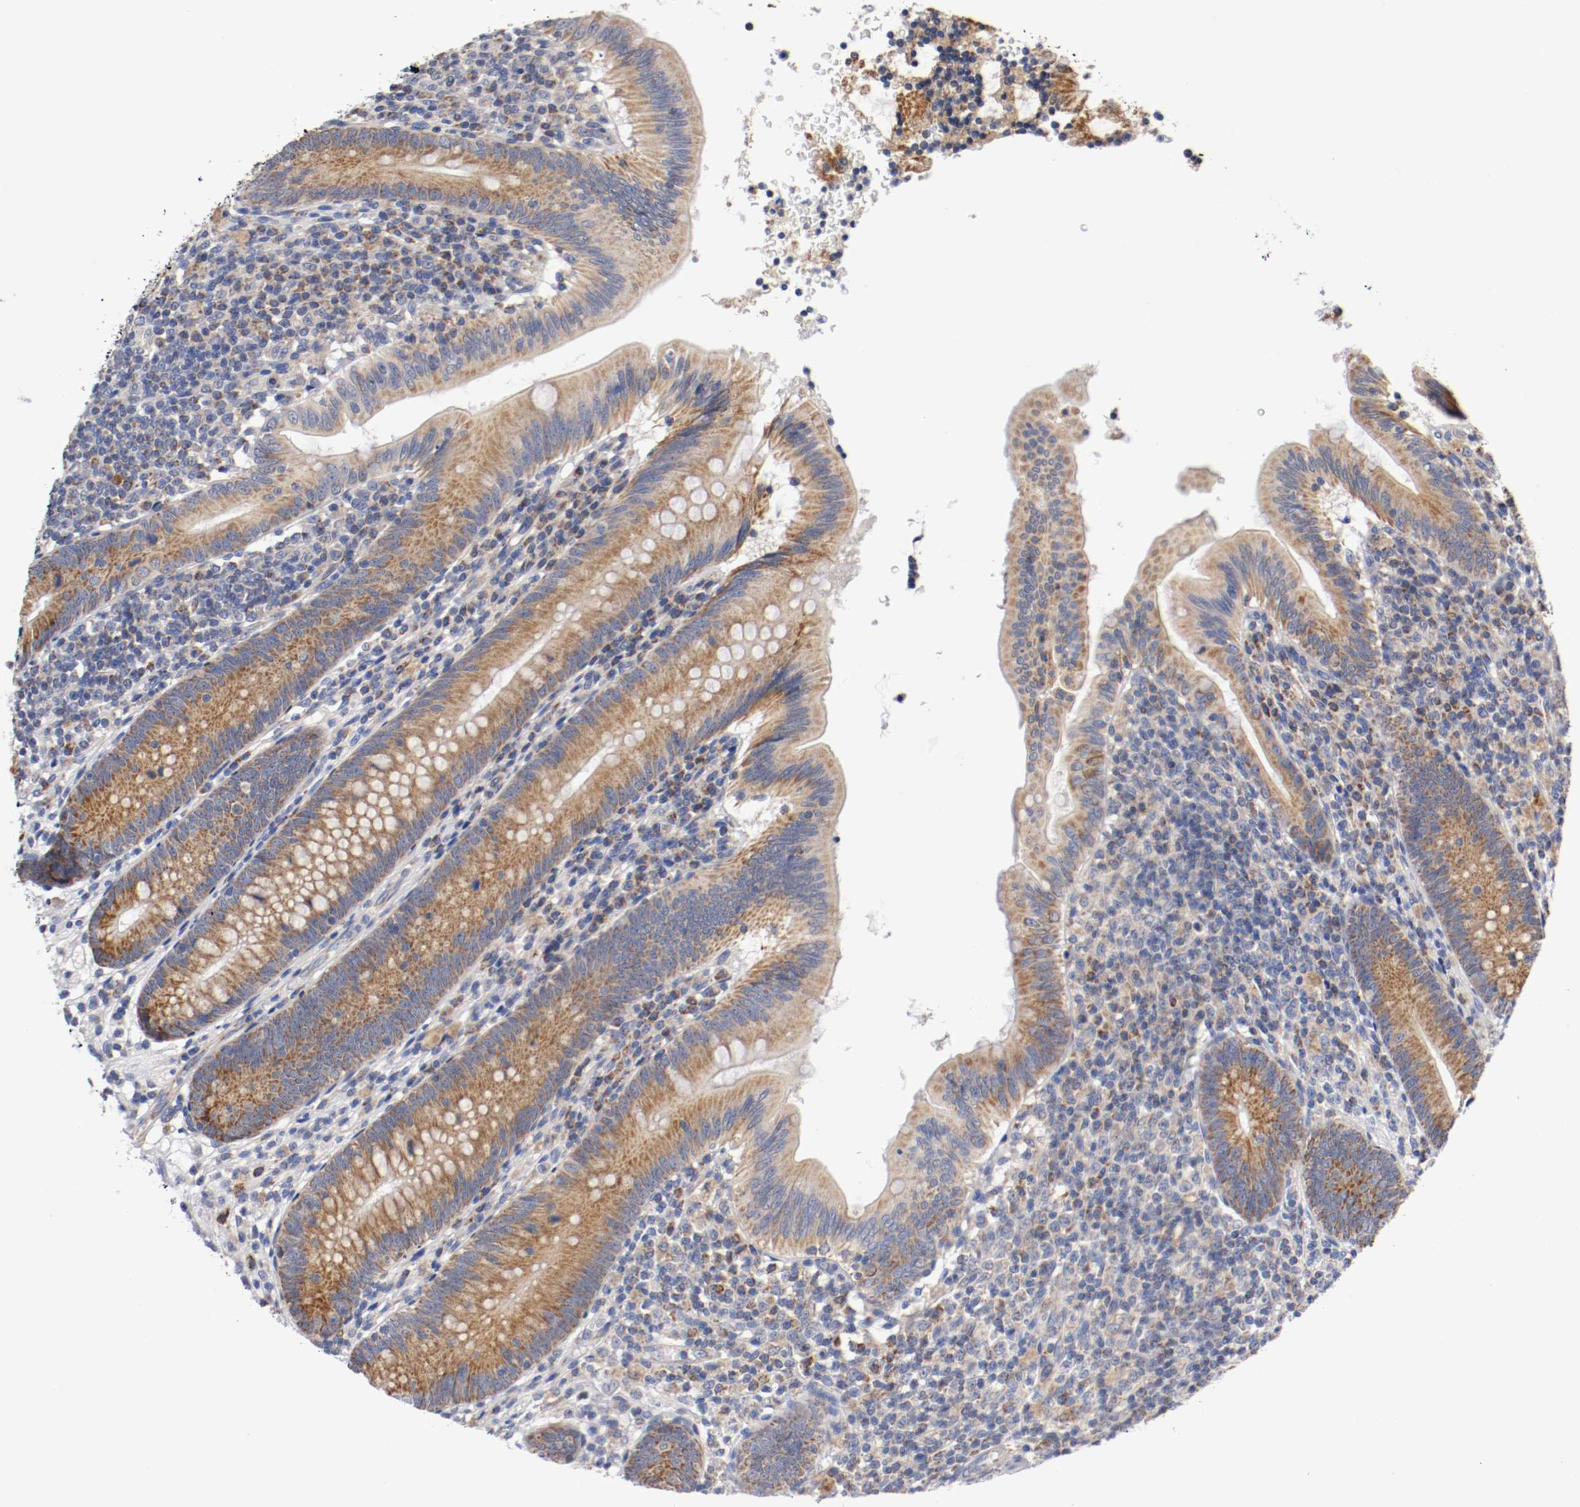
{"staining": {"intensity": "moderate", "quantity": ">75%", "location": "cytoplasmic/membranous"}, "tissue": "appendix", "cell_type": "Glandular cells", "image_type": "normal", "snomed": [{"axis": "morphology", "description": "Normal tissue, NOS"}, {"axis": "morphology", "description": "Inflammation, NOS"}, {"axis": "topography", "description": "Appendix"}], "caption": "Immunohistochemical staining of normal human appendix demonstrates >75% levels of moderate cytoplasmic/membranous protein expression in about >75% of glandular cells.", "gene": "PCSK6", "patient": {"sex": "male", "age": 46}}